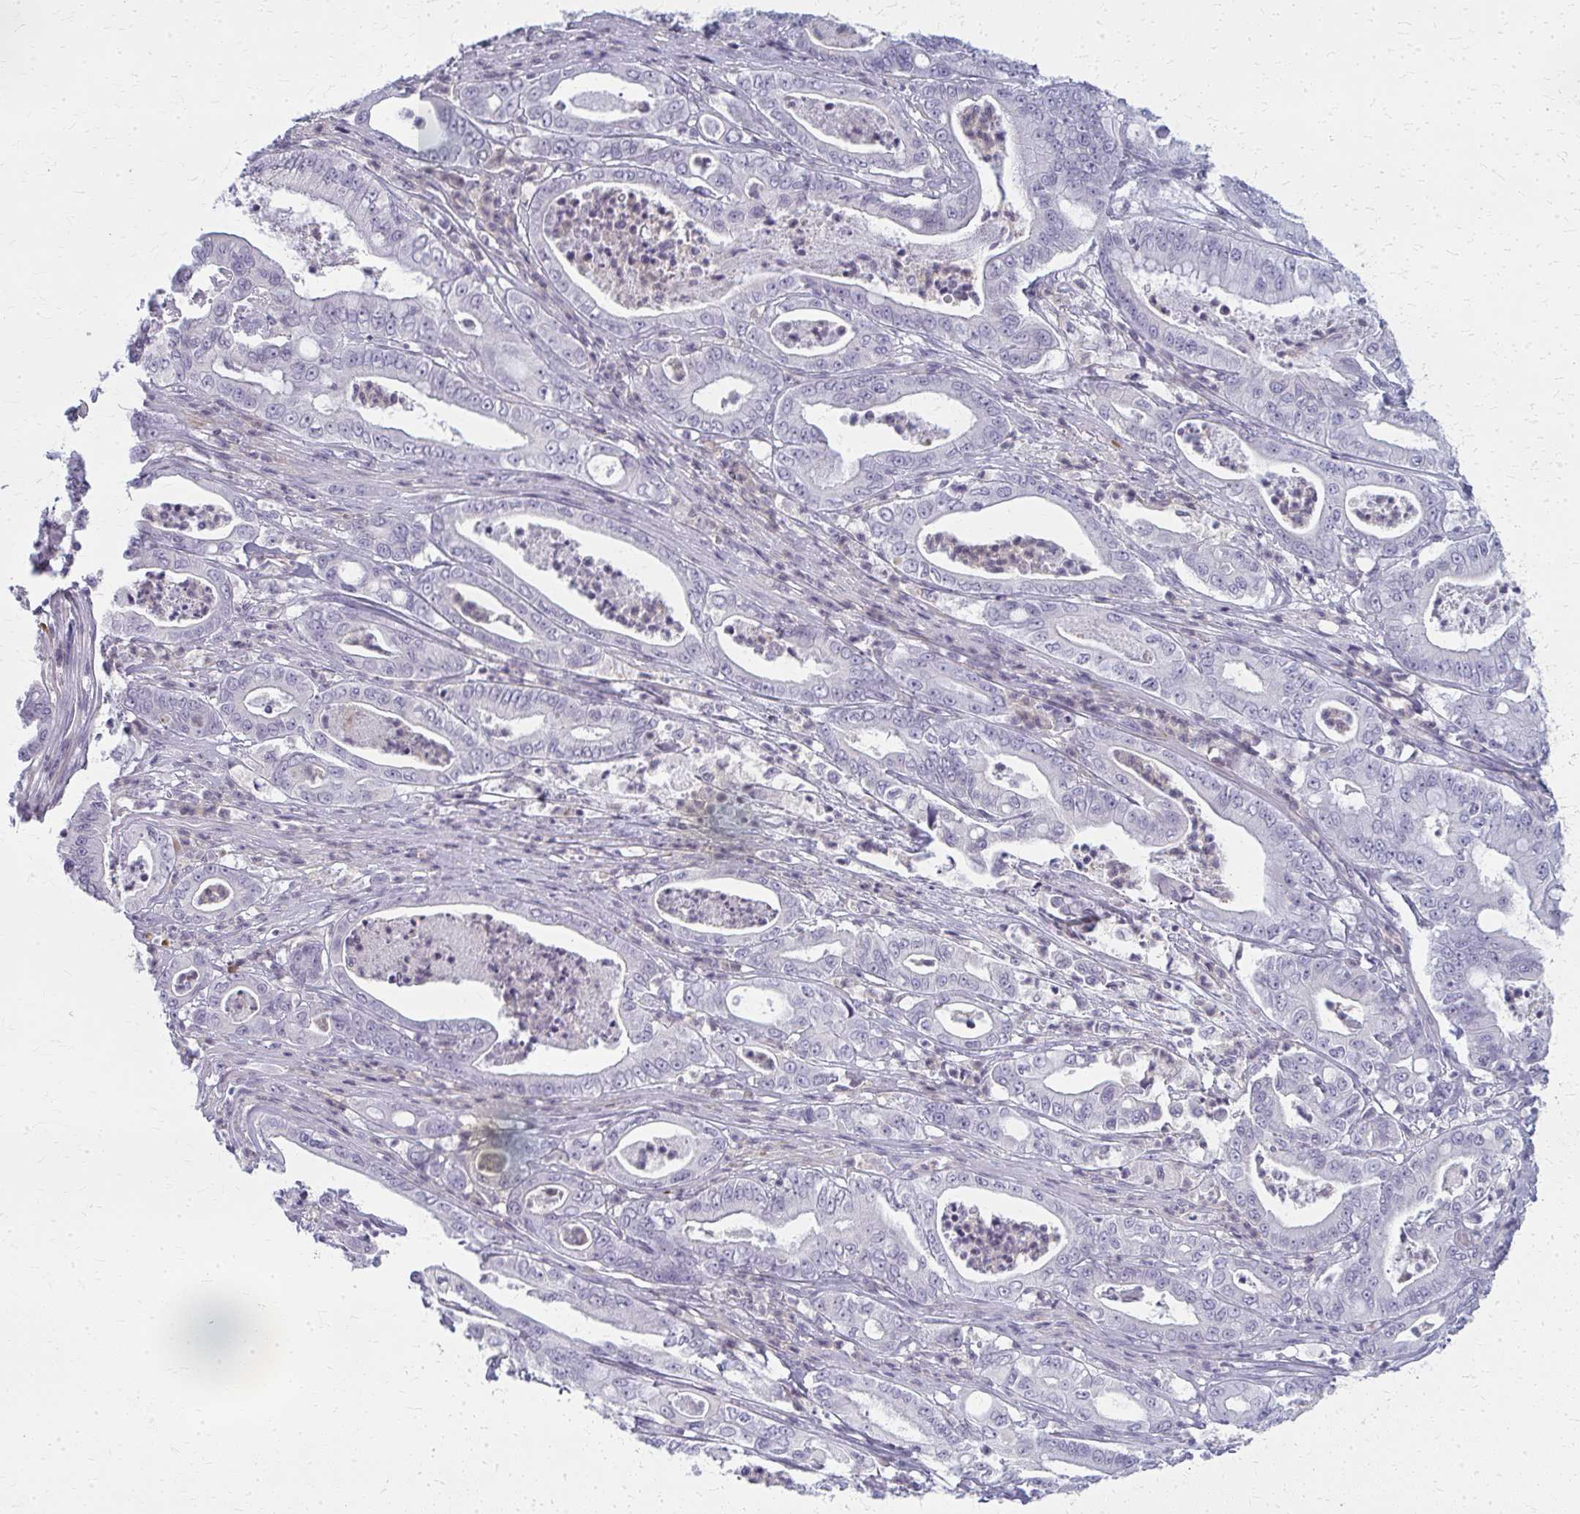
{"staining": {"intensity": "negative", "quantity": "none", "location": "none"}, "tissue": "pancreatic cancer", "cell_type": "Tumor cells", "image_type": "cancer", "snomed": [{"axis": "morphology", "description": "Adenocarcinoma, NOS"}, {"axis": "topography", "description": "Pancreas"}], "caption": "High magnification brightfield microscopy of pancreatic adenocarcinoma stained with DAB (3,3'-diaminobenzidine) (brown) and counterstained with hematoxylin (blue): tumor cells show no significant expression.", "gene": "CASQ2", "patient": {"sex": "male", "age": 71}}